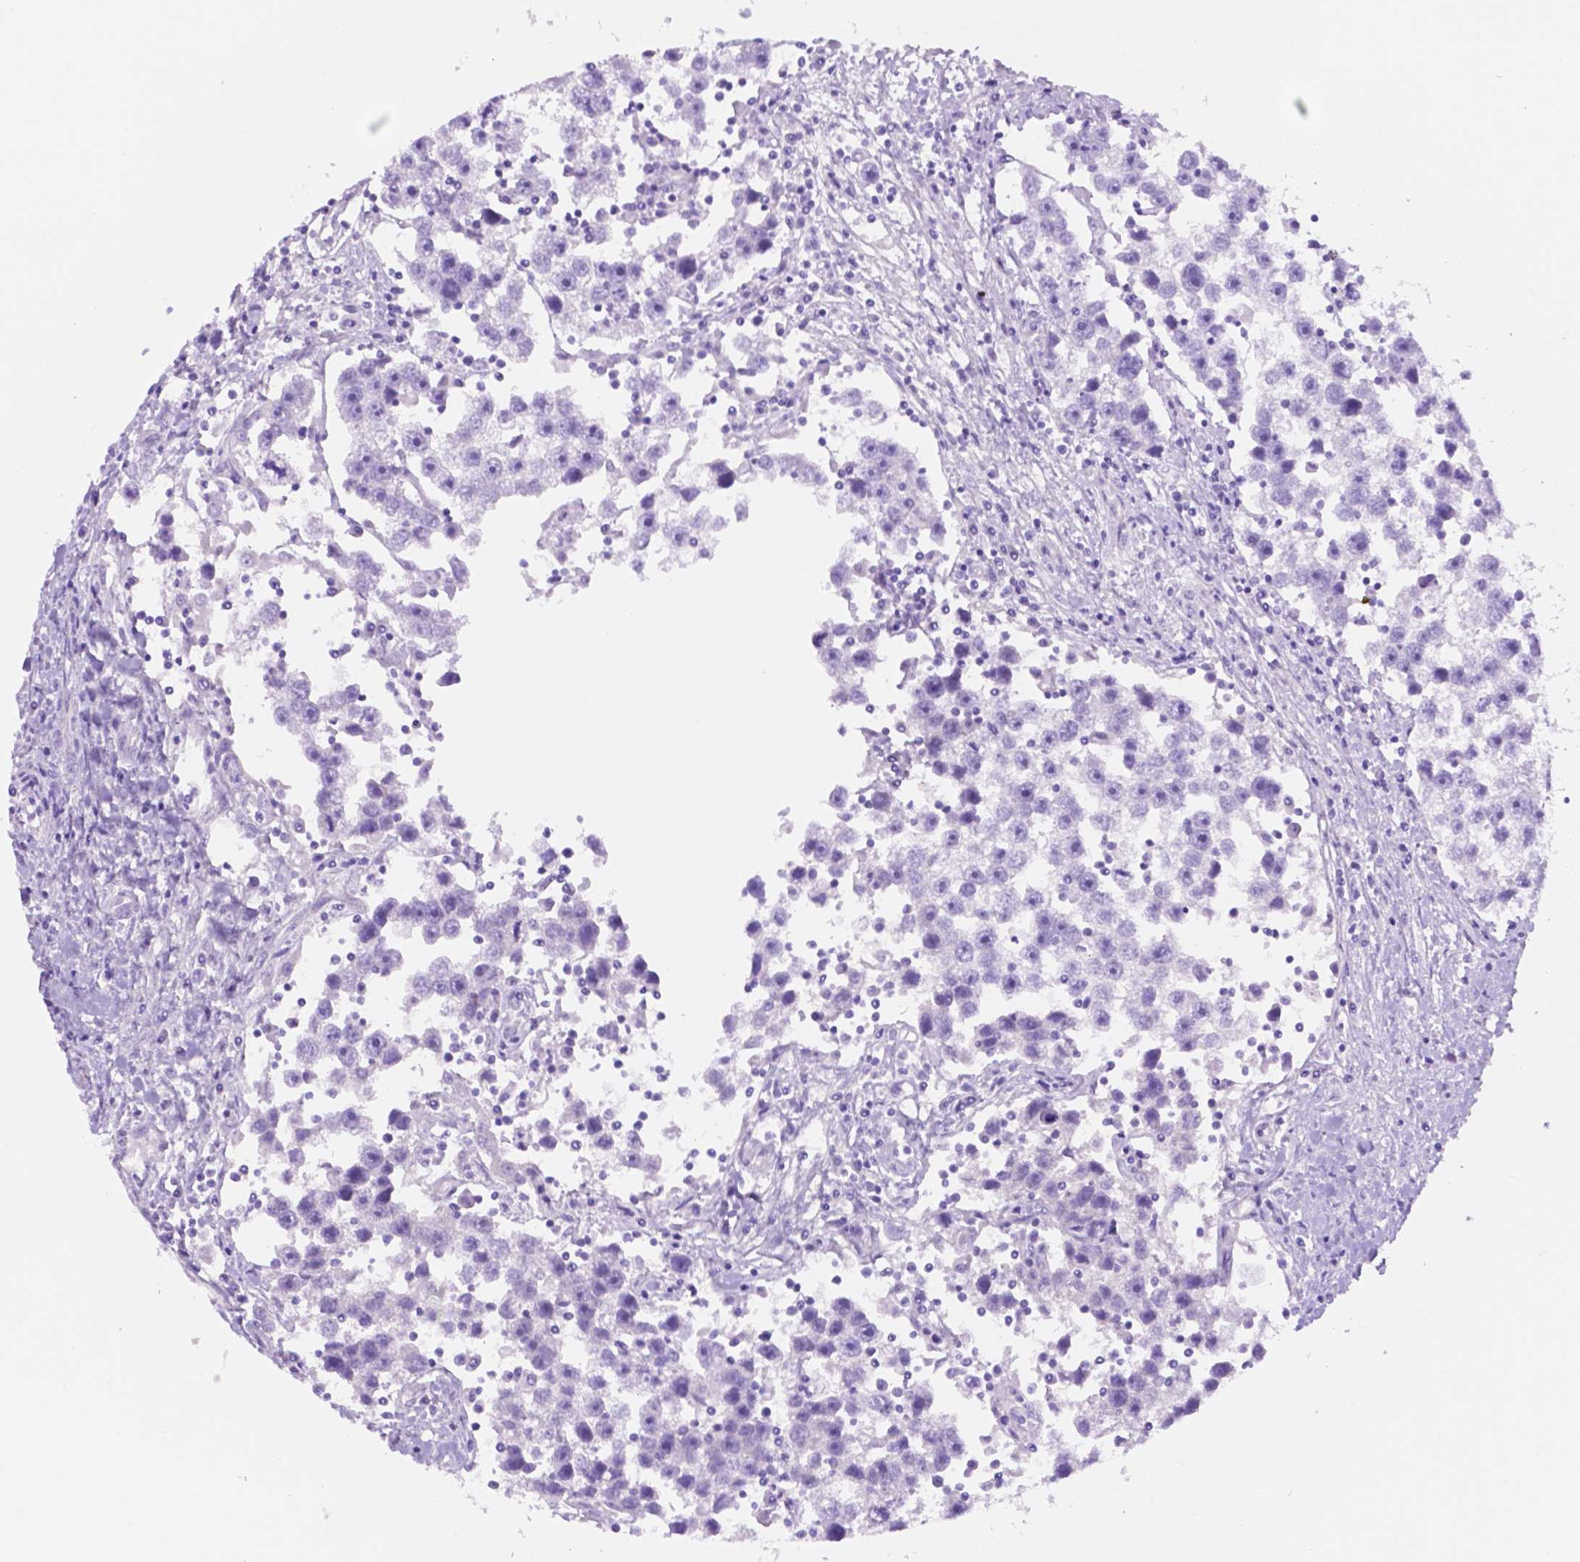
{"staining": {"intensity": "negative", "quantity": "none", "location": "none"}, "tissue": "testis cancer", "cell_type": "Tumor cells", "image_type": "cancer", "snomed": [{"axis": "morphology", "description": "Seminoma, NOS"}, {"axis": "topography", "description": "Testis"}], "caption": "IHC of human testis cancer (seminoma) demonstrates no positivity in tumor cells.", "gene": "FOXB2", "patient": {"sex": "male", "age": 30}}